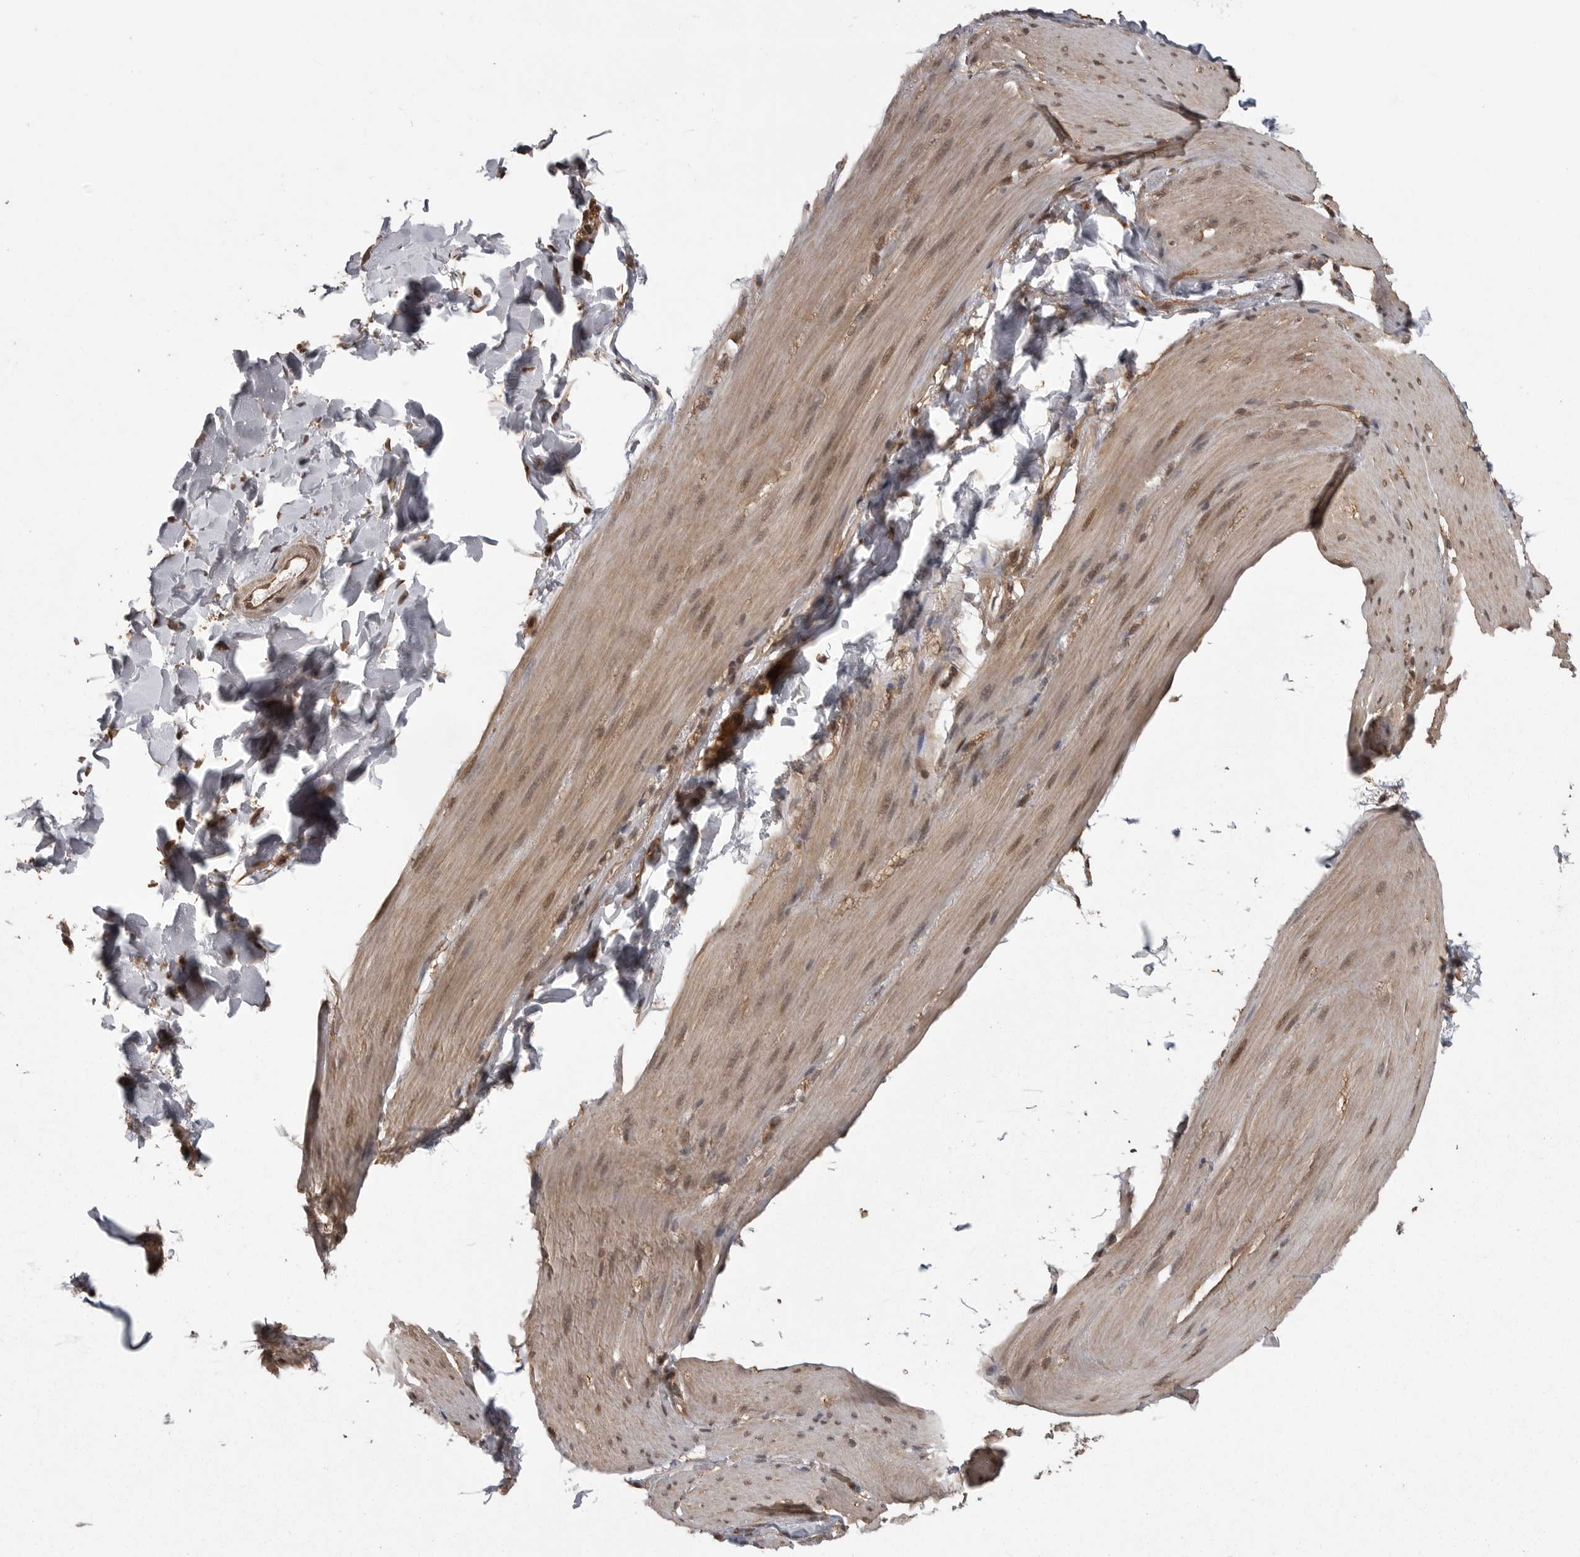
{"staining": {"intensity": "weak", "quantity": ">75%", "location": "cytoplasmic/membranous,nuclear"}, "tissue": "smooth muscle", "cell_type": "Smooth muscle cells", "image_type": "normal", "snomed": [{"axis": "morphology", "description": "Normal tissue, NOS"}, {"axis": "topography", "description": "Smooth muscle"}, {"axis": "topography", "description": "Small intestine"}], "caption": "This photomicrograph exhibits normal smooth muscle stained with IHC to label a protein in brown. The cytoplasmic/membranous,nuclear of smooth muscle cells show weak positivity for the protein. Nuclei are counter-stained blue.", "gene": "DNAJC8", "patient": {"sex": "female", "age": 84}}